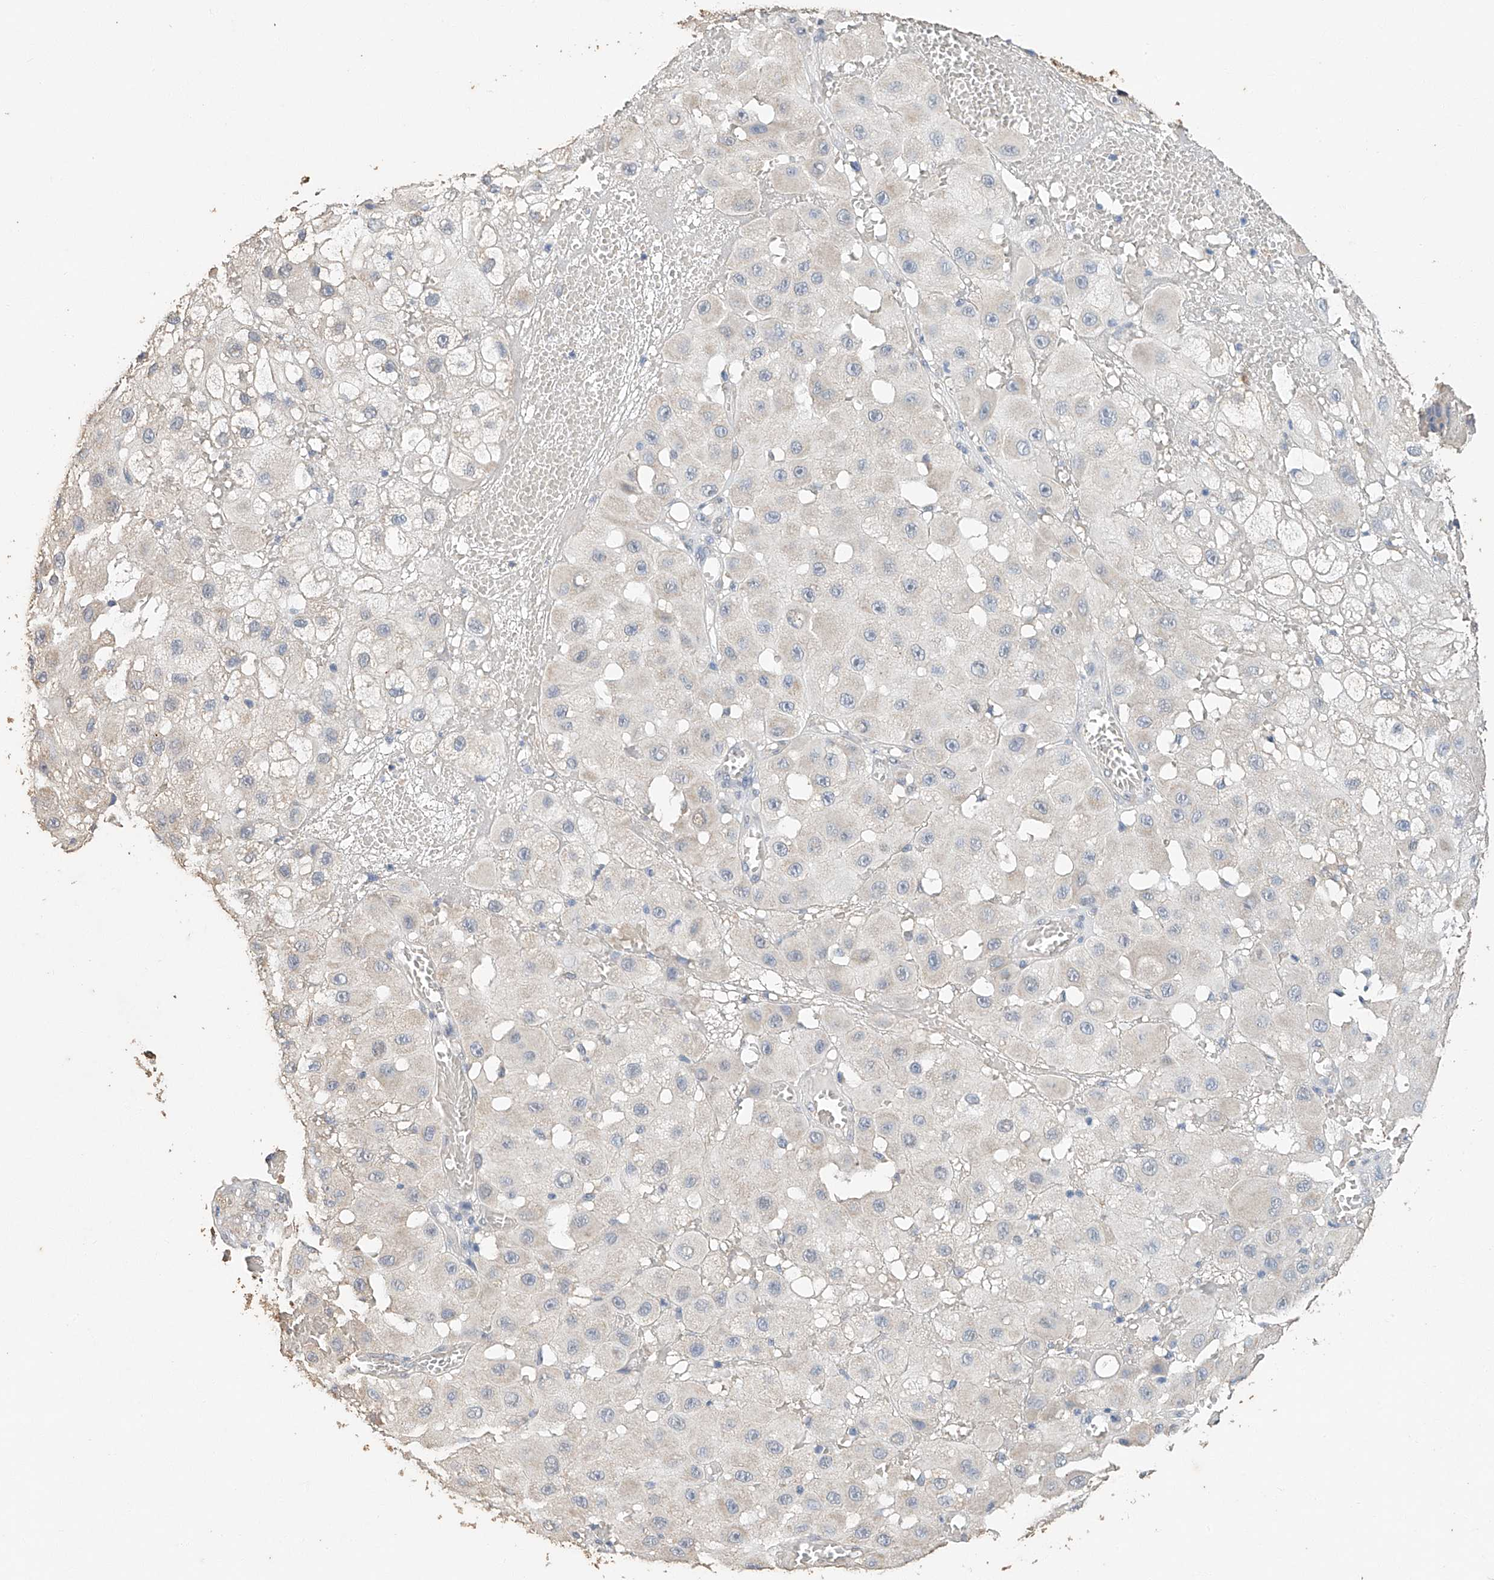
{"staining": {"intensity": "negative", "quantity": "none", "location": "none"}, "tissue": "melanoma", "cell_type": "Tumor cells", "image_type": "cancer", "snomed": [{"axis": "morphology", "description": "Malignant melanoma, NOS"}, {"axis": "topography", "description": "Skin"}], "caption": "This is an immunohistochemistry (IHC) image of human malignant melanoma. There is no staining in tumor cells.", "gene": "CERS4", "patient": {"sex": "female", "age": 81}}